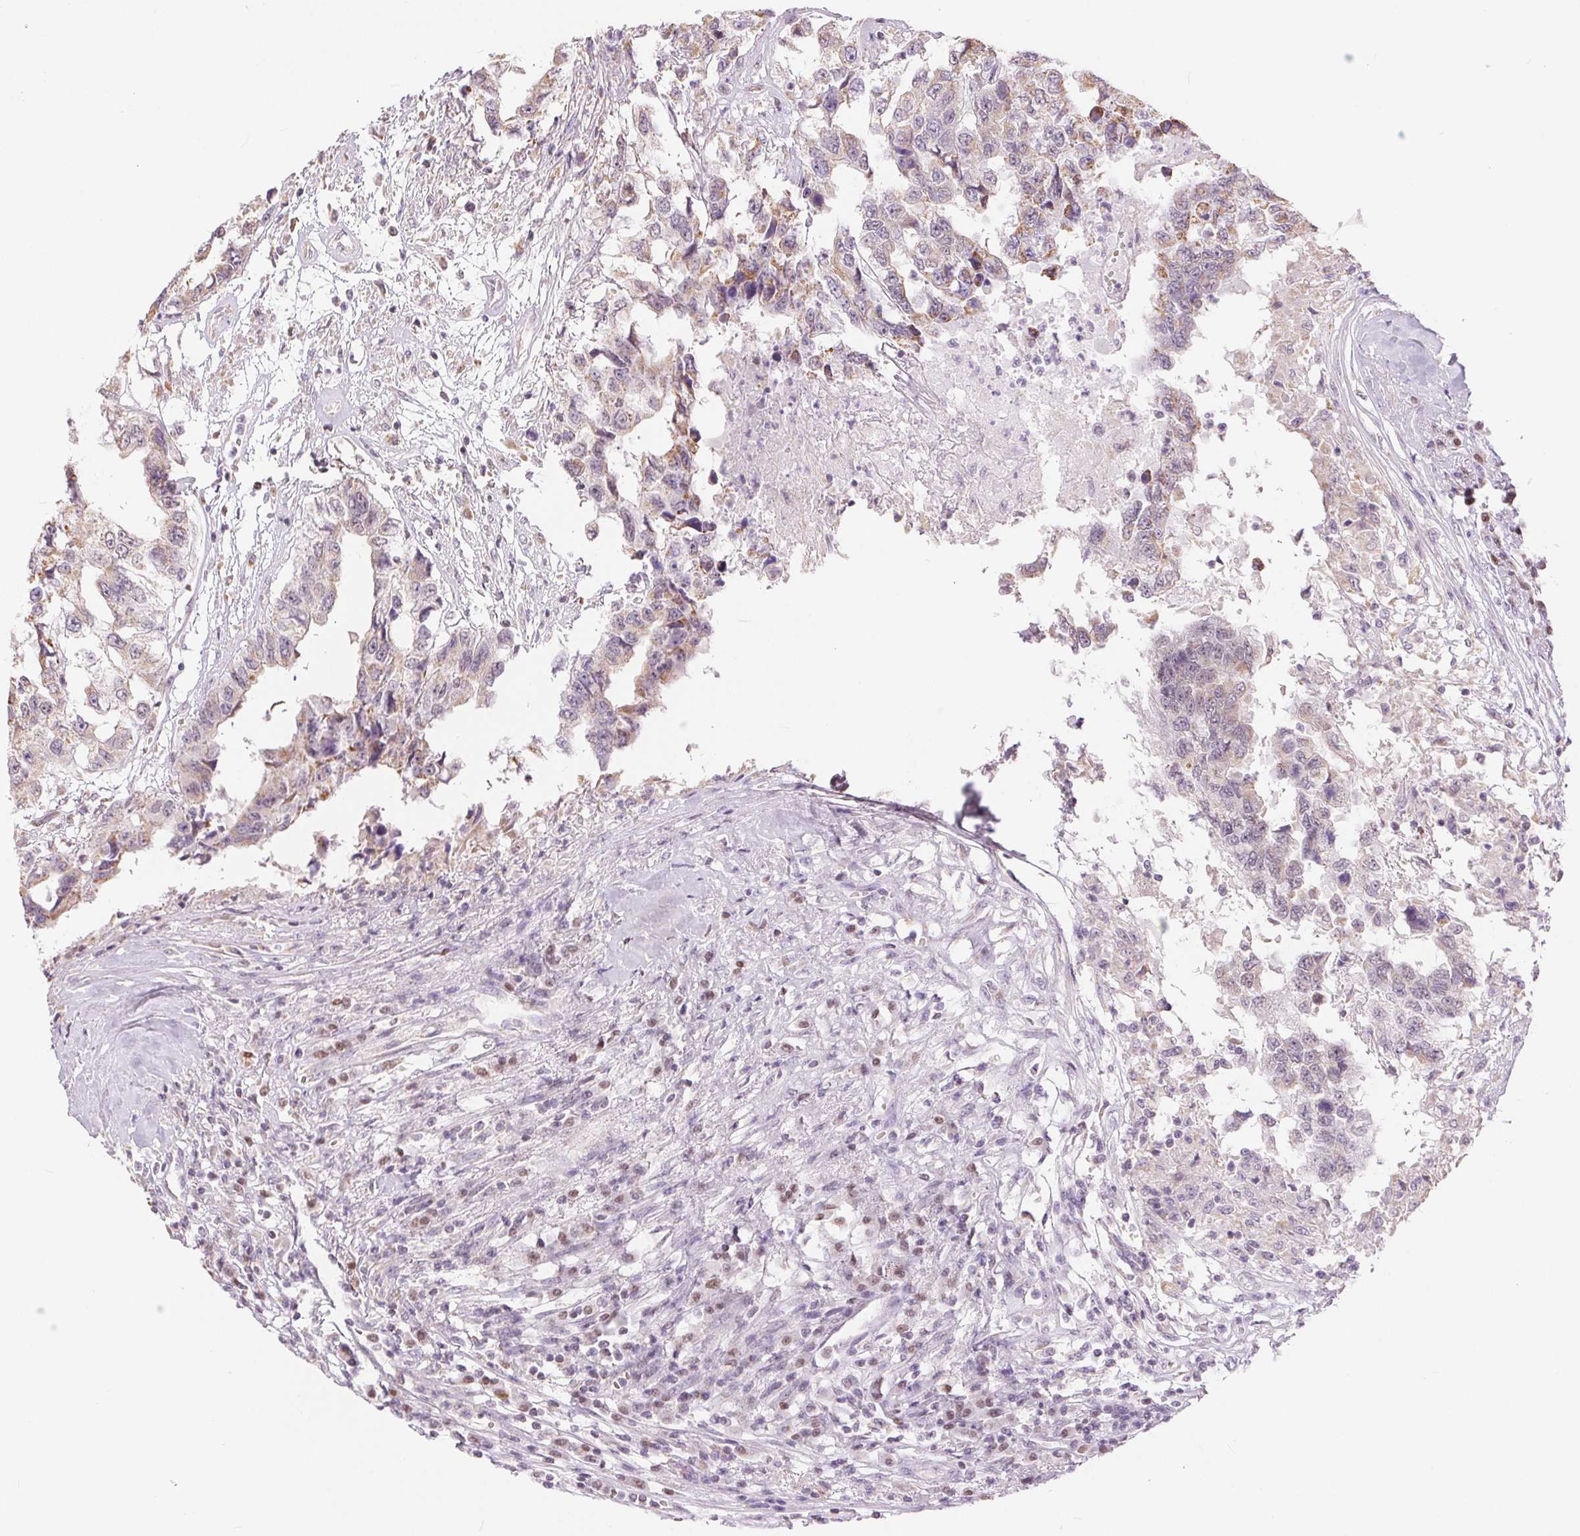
{"staining": {"intensity": "weak", "quantity": "25%-75%", "location": "cytoplasmic/membranous"}, "tissue": "testis cancer", "cell_type": "Tumor cells", "image_type": "cancer", "snomed": [{"axis": "morphology", "description": "Carcinoma, Embryonal, NOS"}, {"axis": "topography", "description": "Testis"}], "caption": "Testis embryonal carcinoma stained with IHC demonstrates weak cytoplasmic/membranous expression in about 25%-75% of tumor cells.", "gene": "POU2F2", "patient": {"sex": "male", "age": 83}}